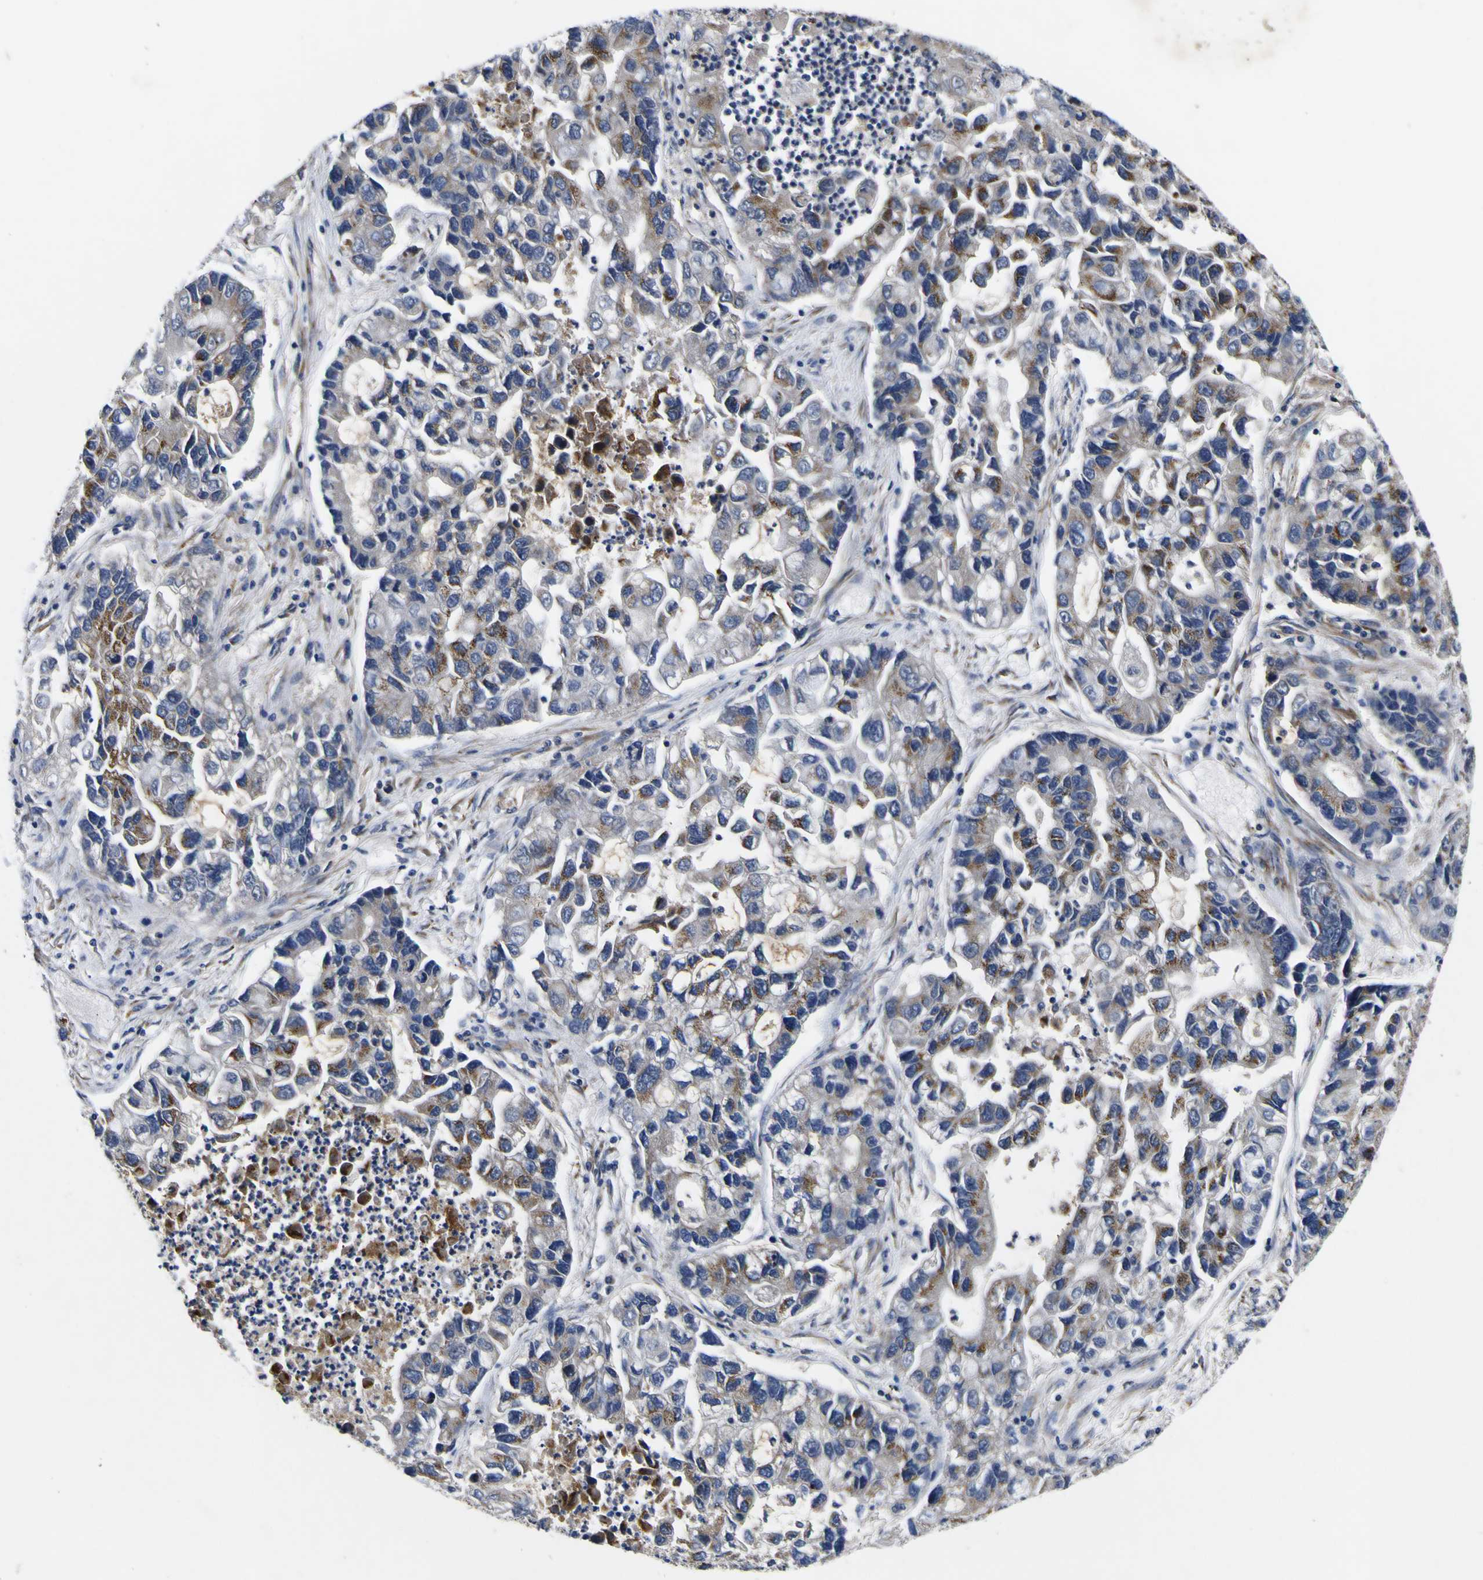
{"staining": {"intensity": "moderate", "quantity": ">75%", "location": "cytoplasmic/membranous"}, "tissue": "lung cancer", "cell_type": "Tumor cells", "image_type": "cancer", "snomed": [{"axis": "morphology", "description": "Adenocarcinoma, NOS"}, {"axis": "topography", "description": "Lung"}], "caption": "A micrograph of adenocarcinoma (lung) stained for a protein reveals moderate cytoplasmic/membranous brown staining in tumor cells.", "gene": "COA1", "patient": {"sex": "female", "age": 51}}